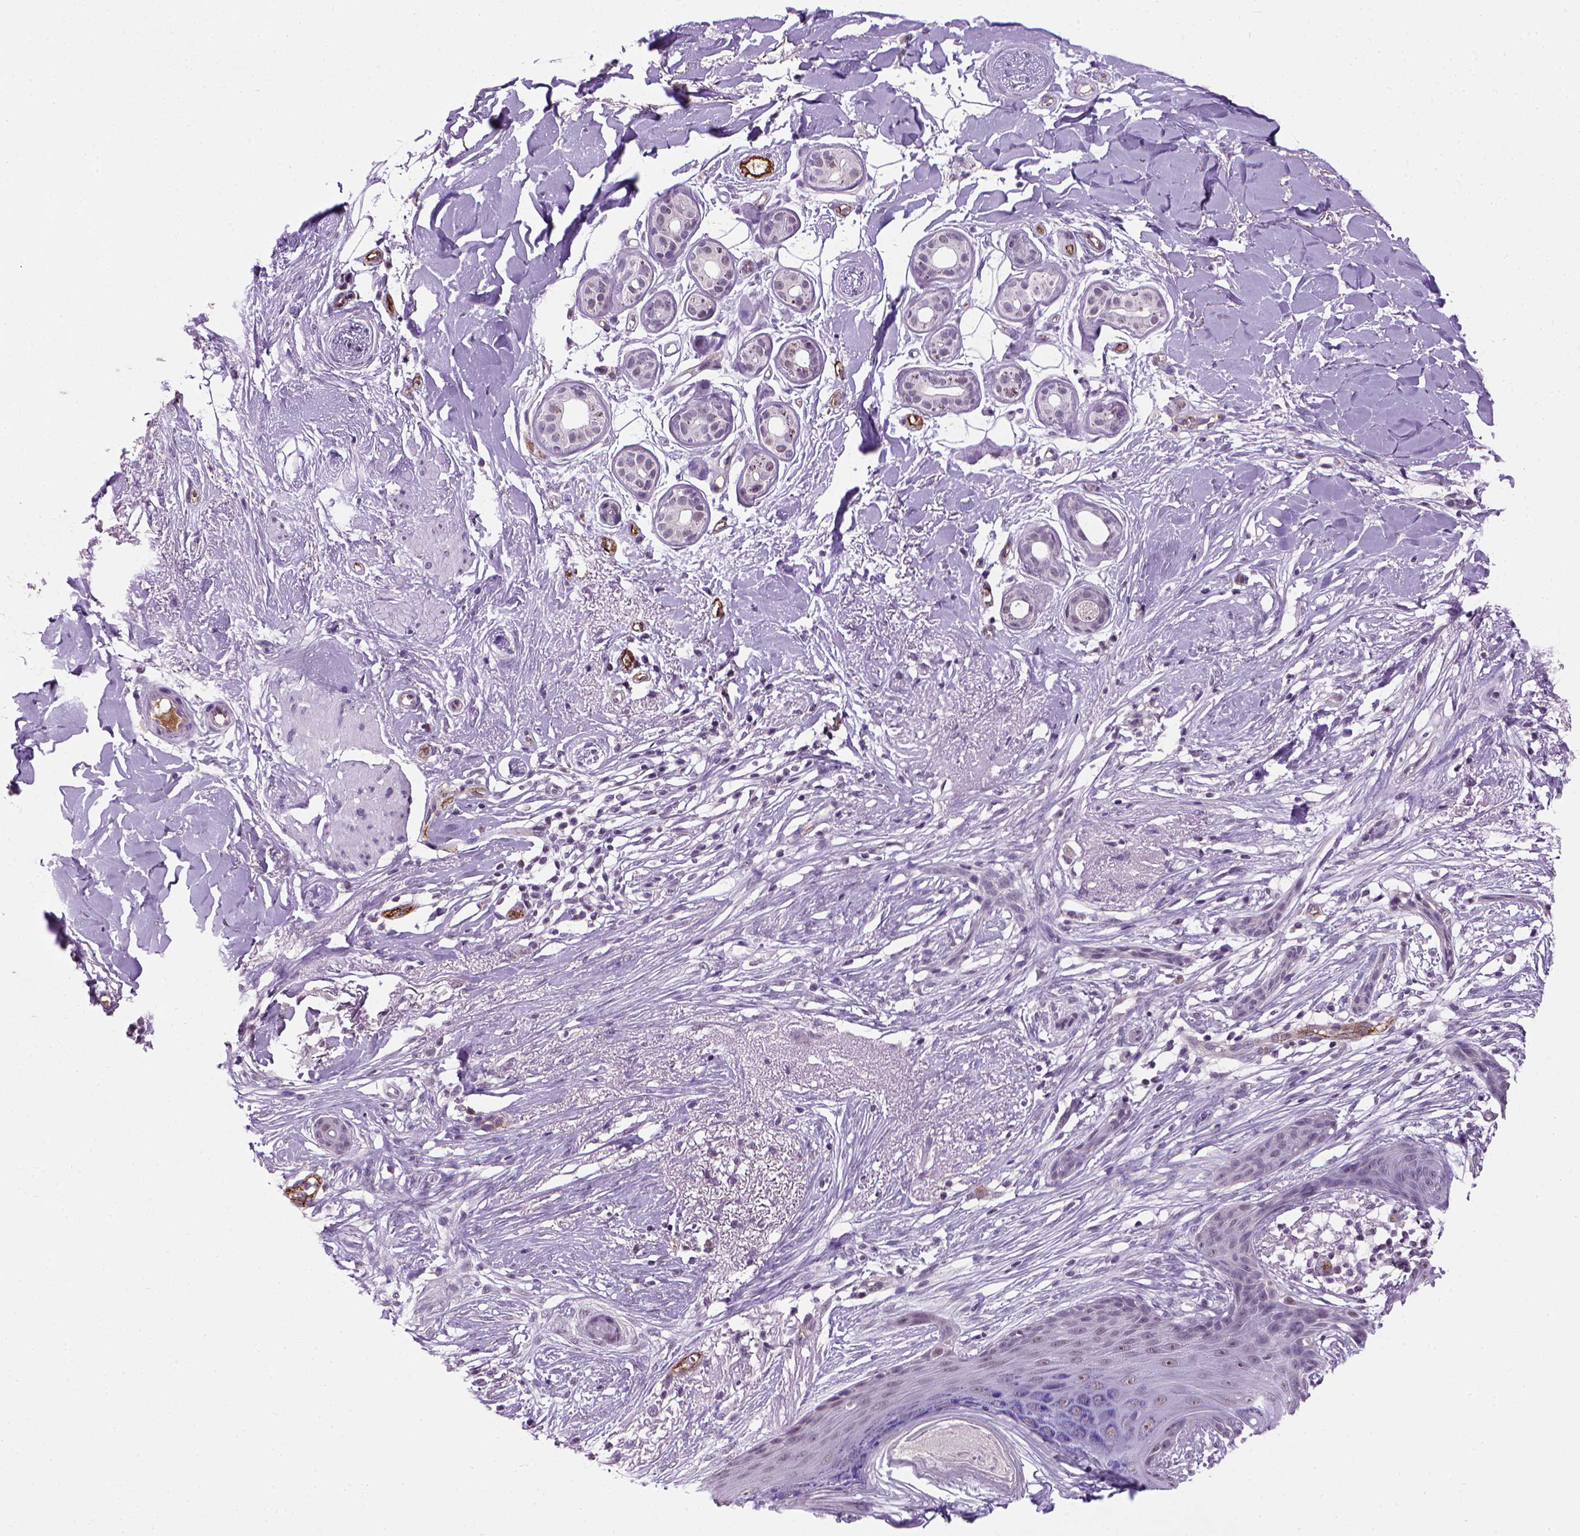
{"staining": {"intensity": "negative", "quantity": "none", "location": "none"}, "tissue": "skin cancer", "cell_type": "Tumor cells", "image_type": "cancer", "snomed": [{"axis": "morphology", "description": "Normal tissue, NOS"}, {"axis": "morphology", "description": "Basal cell carcinoma"}, {"axis": "topography", "description": "Skin"}], "caption": "Micrograph shows no protein positivity in tumor cells of skin basal cell carcinoma tissue.", "gene": "VWF", "patient": {"sex": "male", "age": 84}}